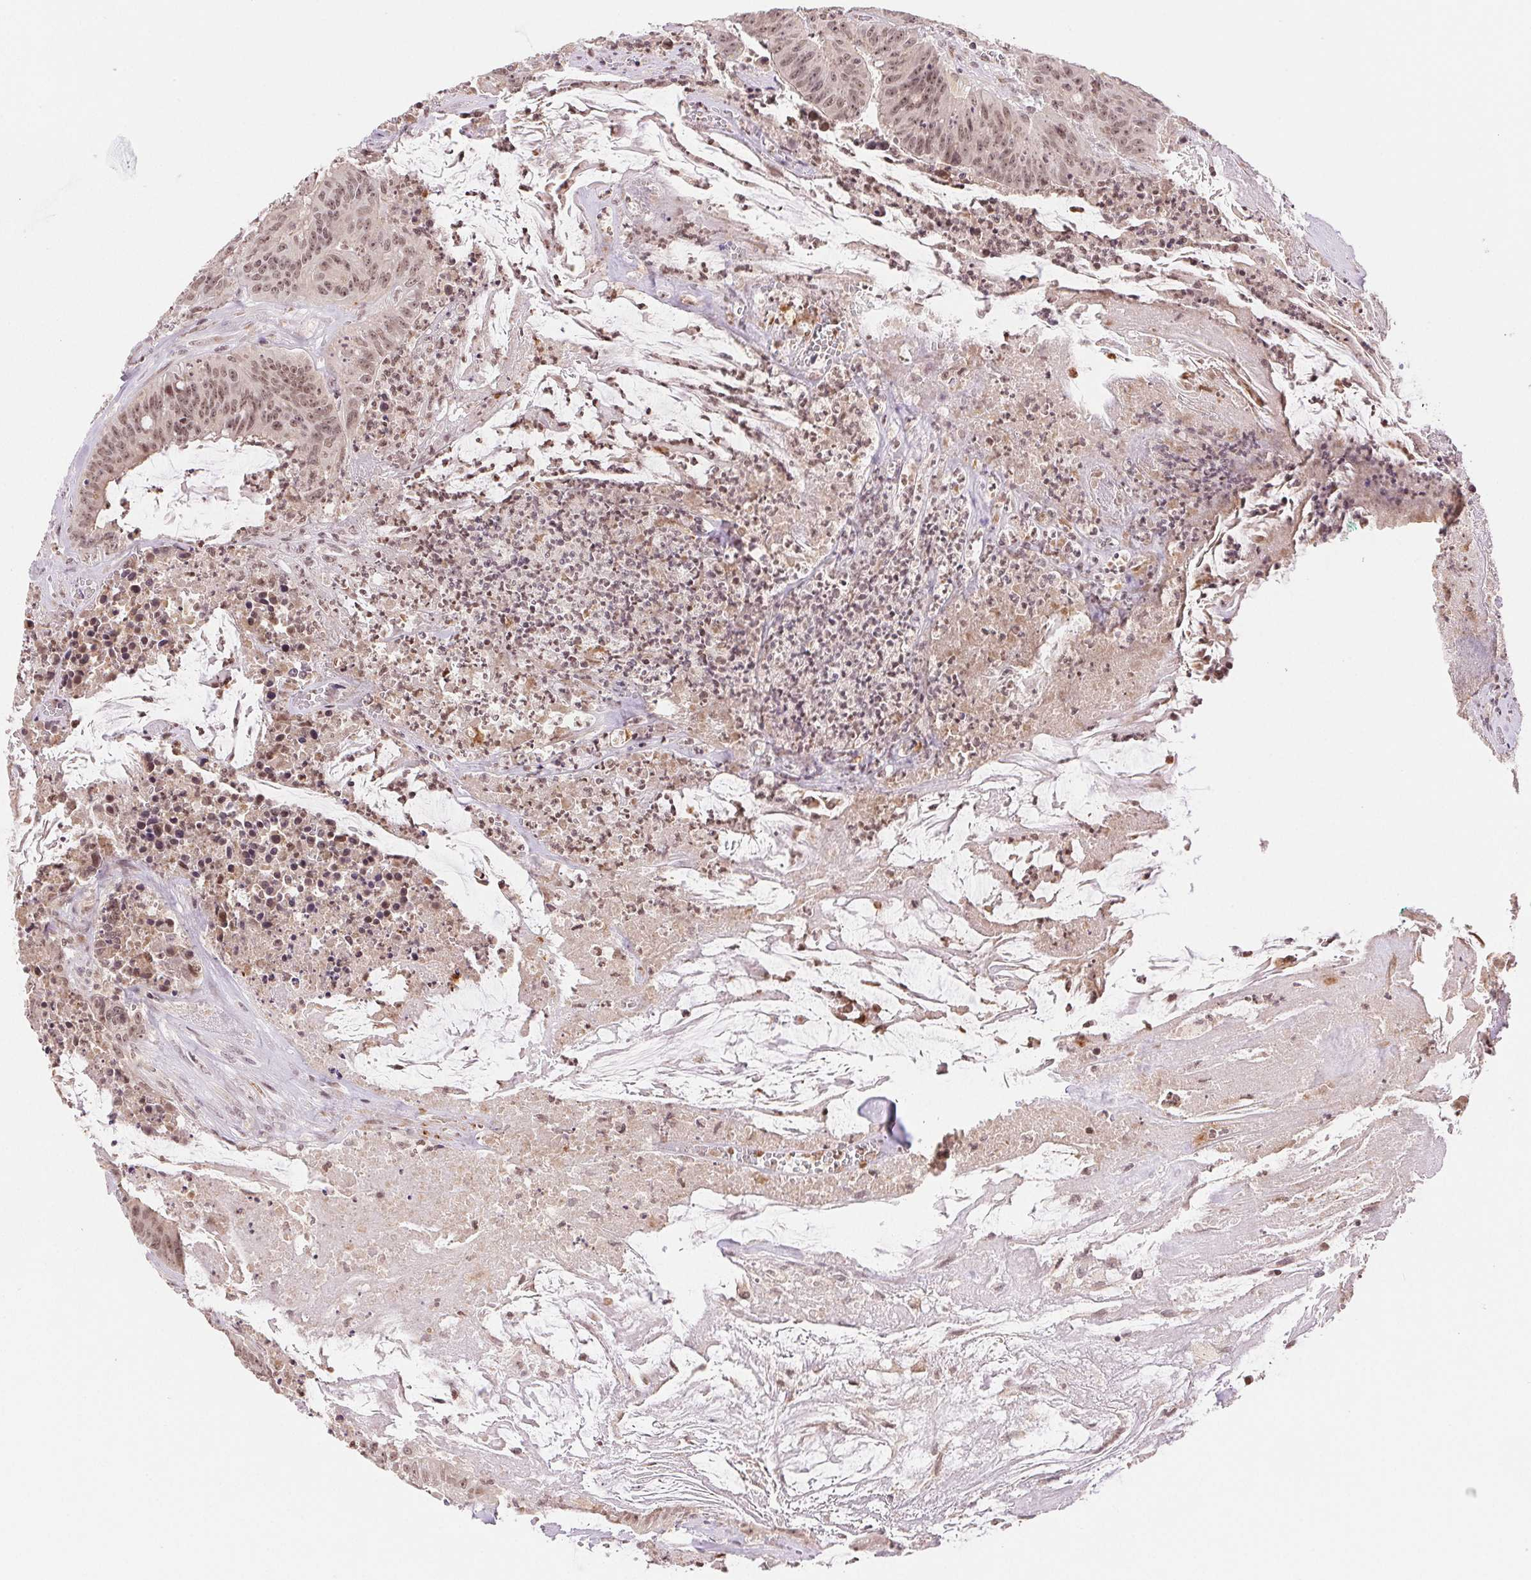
{"staining": {"intensity": "moderate", "quantity": ">75%", "location": "nuclear"}, "tissue": "colorectal cancer", "cell_type": "Tumor cells", "image_type": "cancer", "snomed": [{"axis": "morphology", "description": "Adenocarcinoma, NOS"}, {"axis": "topography", "description": "Colon"}], "caption": "Human colorectal cancer stained for a protein (brown) shows moderate nuclear positive expression in approximately >75% of tumor cells.", "gene": "GRHL3", "patient": {"sex": "male", "age": 33}}